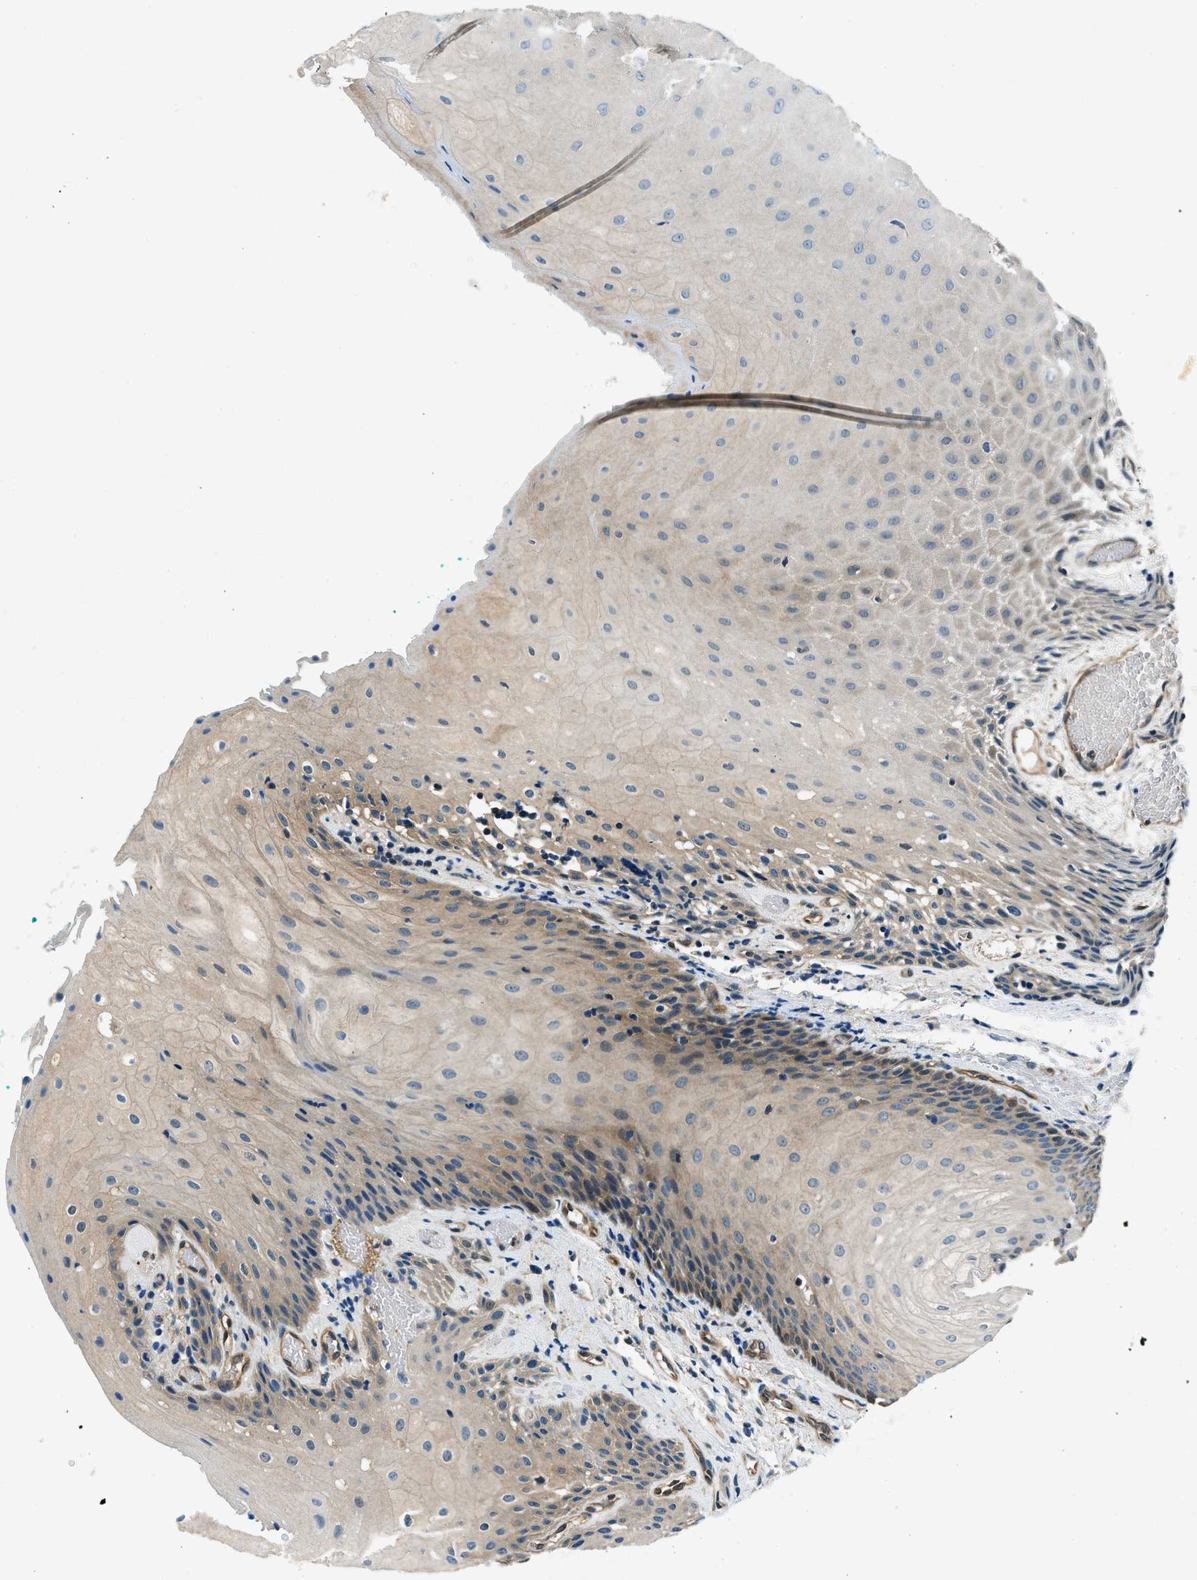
{"staining": {"intensity": "weak", "quantity": ">75%", "location": "cytoplasmic/membranous"}, "tissue": "oral mucosa", "cell_type": "Squamous epithelial cells", "image_type": "normal", "snomed": [{"axis": "morphology", "description": "Normal tissue, NOS"}, {"axis": "morphology", "description": "Squamous cell carcinoma, NOS"}, {"axis": "topography", "description": "Oral tissue"}, {"axis": "topography", "description": "Salivary gland"}, {"axis": "topography", "description": "Head-Neck"}], "caption": "Immunohistochemistry of benign oral mucosa demonstrates low levels of weak cytoplasmic/membranous expression in about >75% of squamous epithelial cells.", "gene": "SLC19A2", "patient": {"sex": "female", "age": 62}}